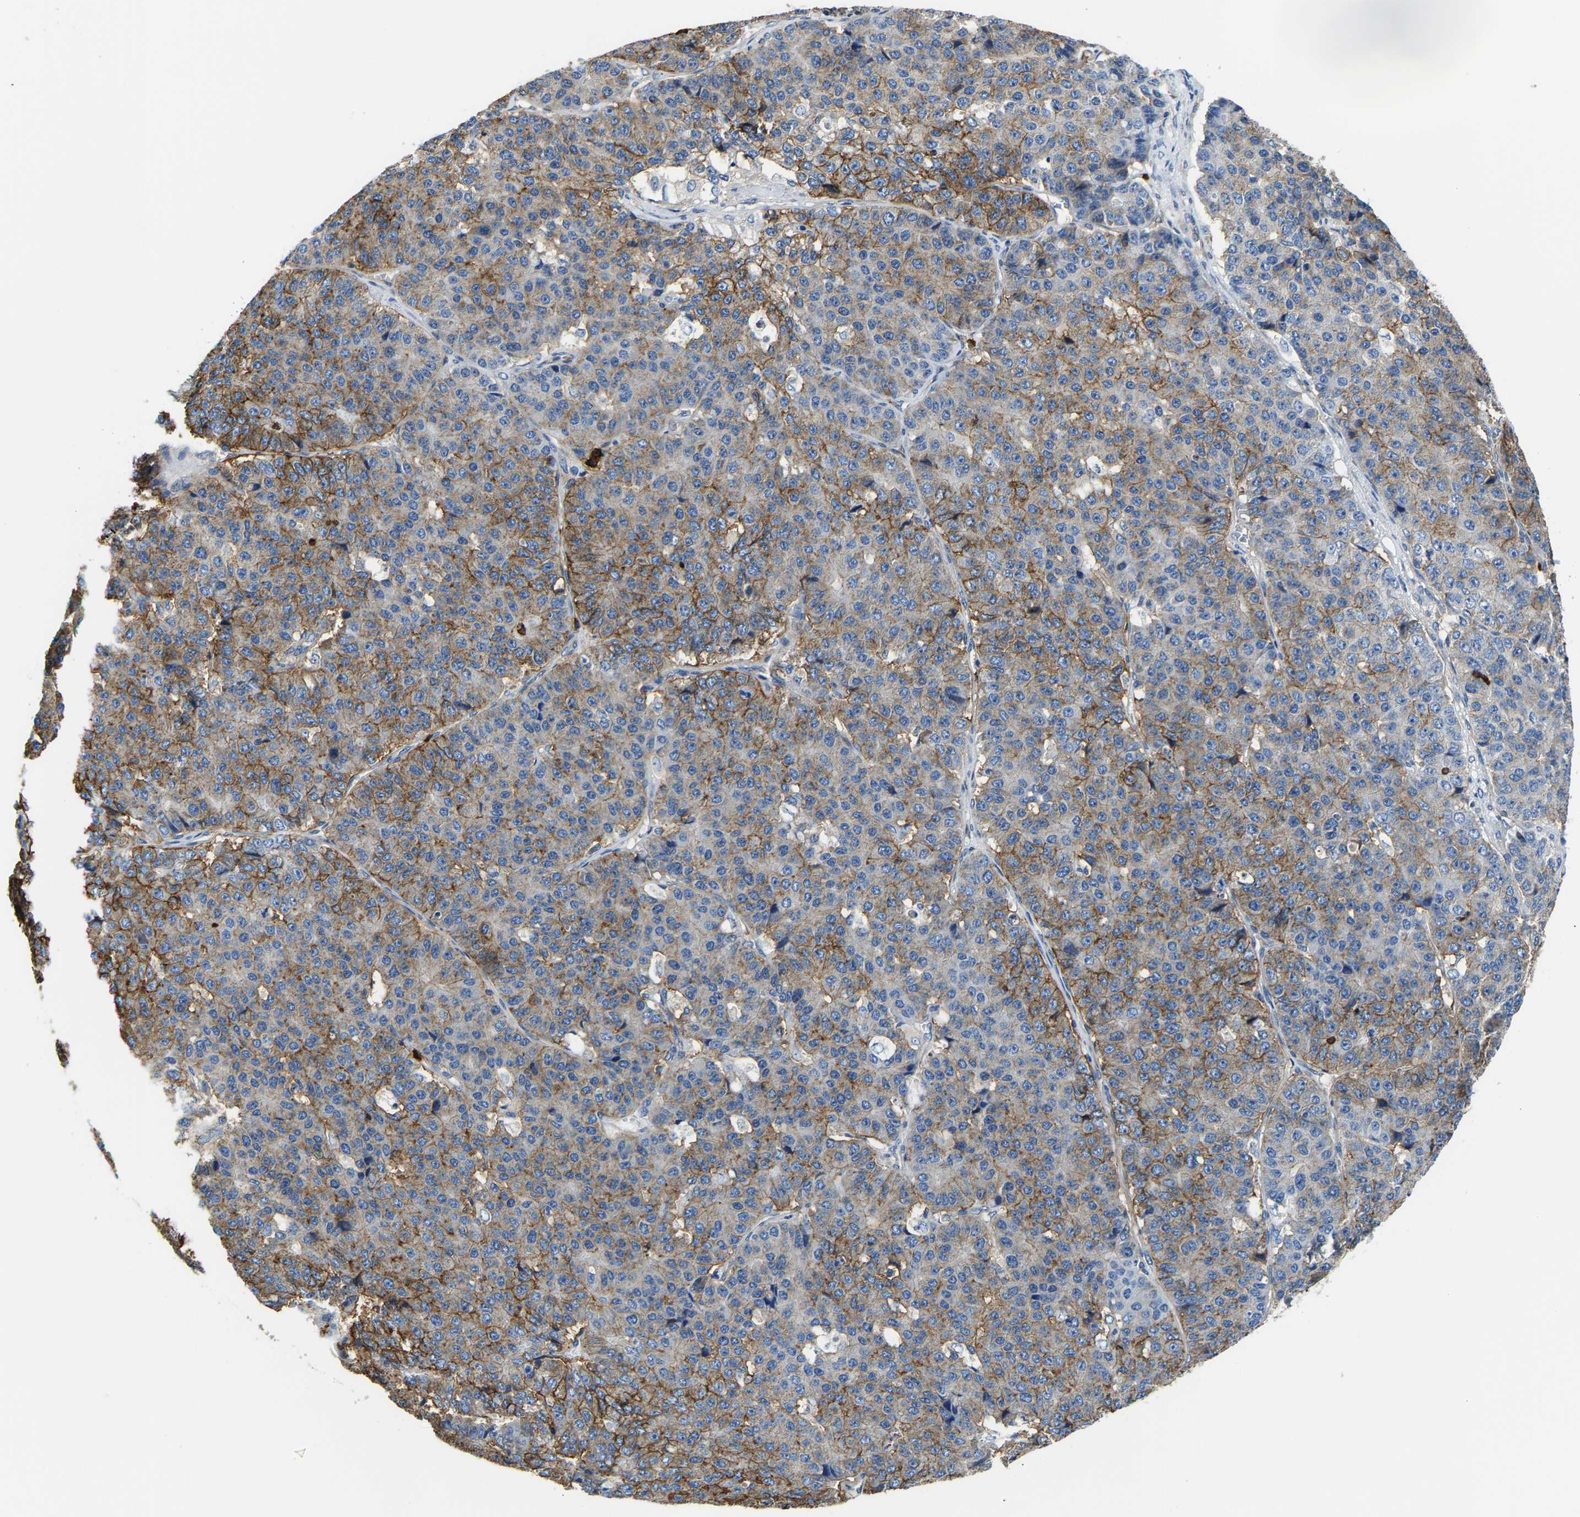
{"staining": {"intensity": "moderate", "quantity": "25%-75%", "location": "cytoplasmic/membranous"}, "tissue": "pancreatic cancer", "cell_type": "Tumor cells", "image_type": "cancer", "snomed": [{"axis": "morphology", "description": "Adenocarcinoma, NOS"}, {"axis": "topography", "description": "Pancreas"}], "caption": "Pancreatic cancer (adenocarcinoma) was stained to show a protein in brown. There is medium levels of moderate cytoplasmic/membranous positivity in approximately 25%-75% of tumor cells.", "gene": "TRAF6", "patient": {"sex": "male", "age": 50}}